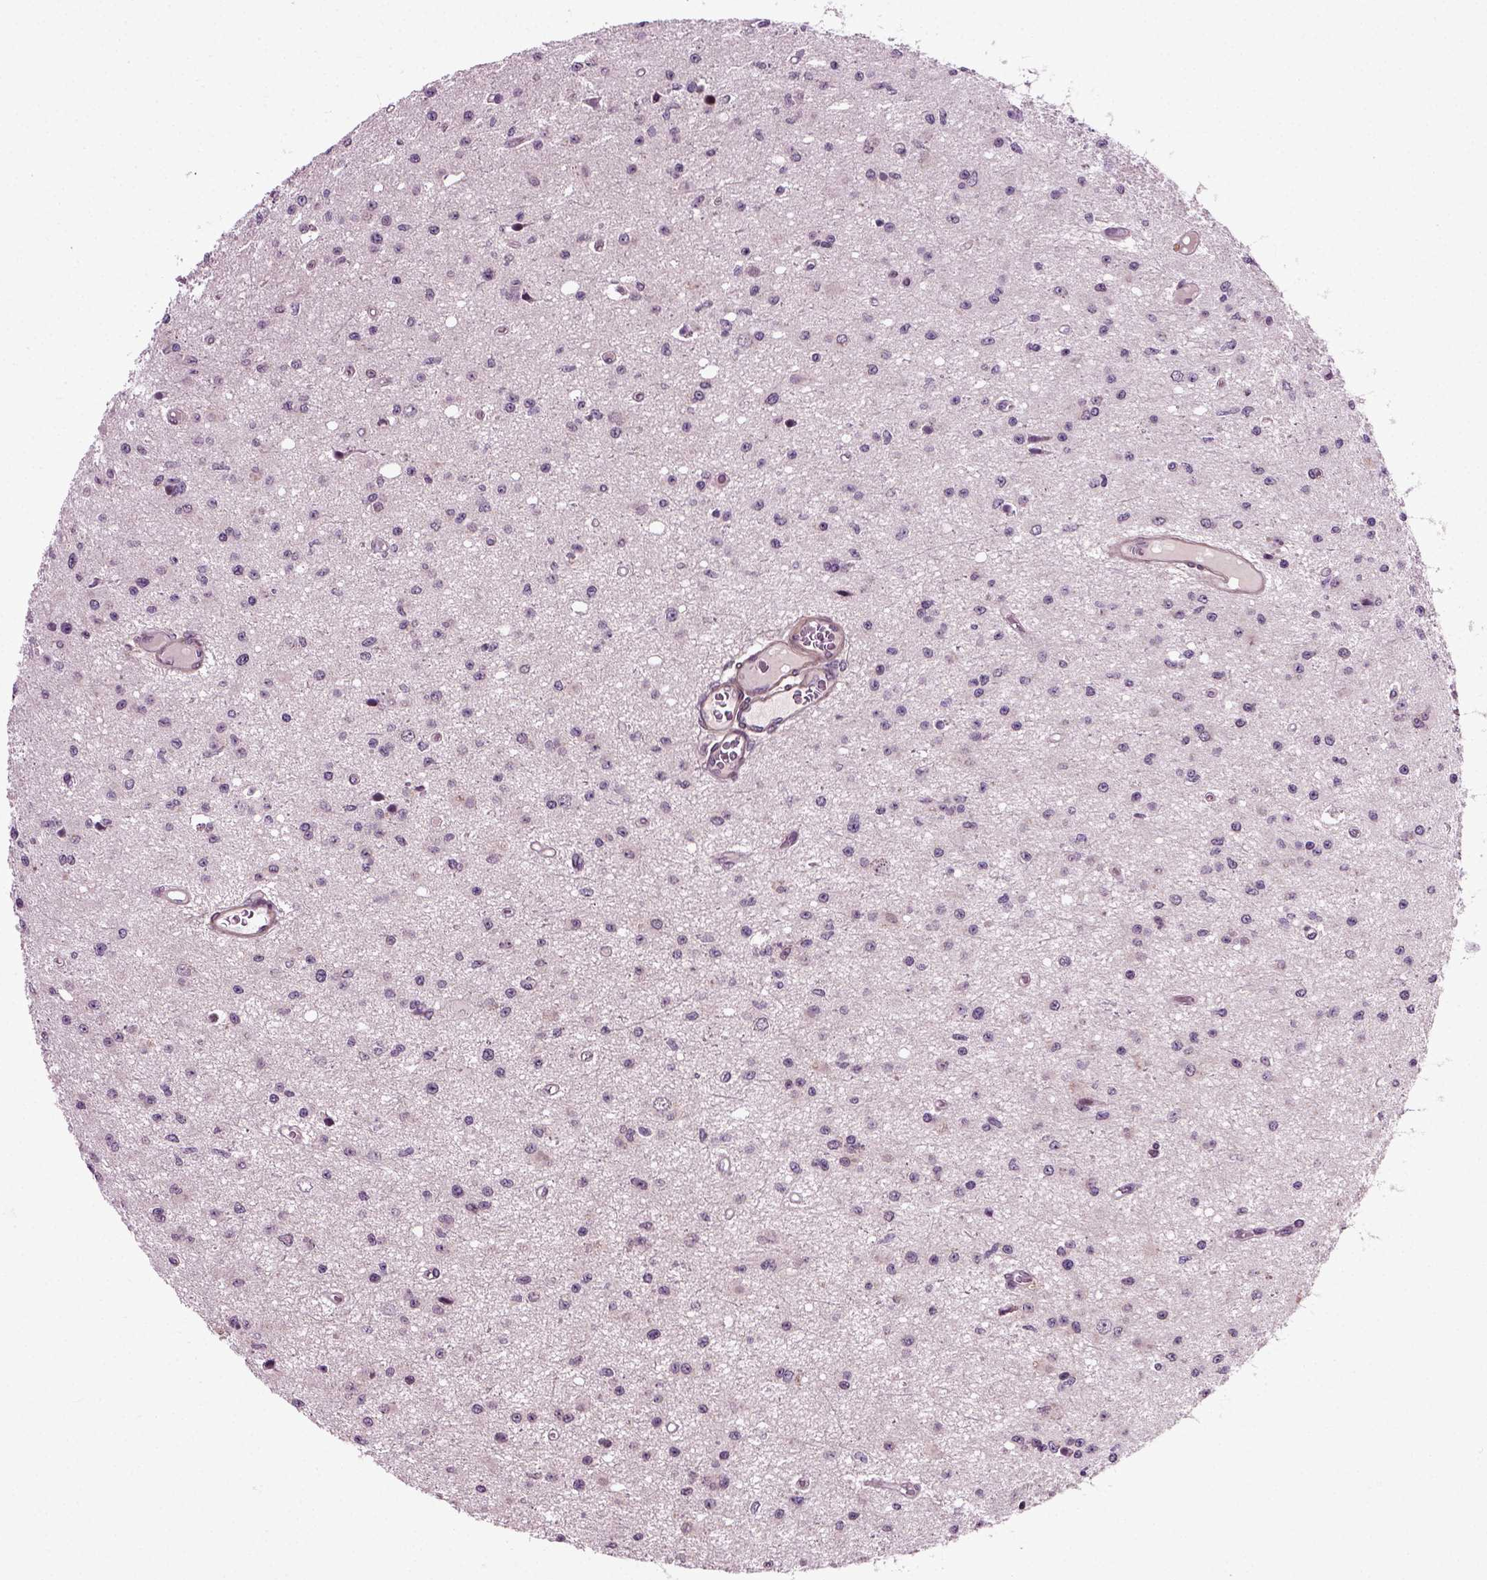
{"staining": {"intensity": "negative", "quantity": "none", "location": "none"}, "tissue": "glioma", "cell_type": "Tumor cells", "image_type": "cancer", "snomed": [{"axis": "morphology", "description": "Glioma, malignant, Low grade"}, {"axis": "topography", "description": "Brain"}], "caption": "Tumor cells are negative for brown protein staining in low-grade glioma (malignant).", "gene": "KNSTRN", "patient": {"sex": "female", "age": 45}}